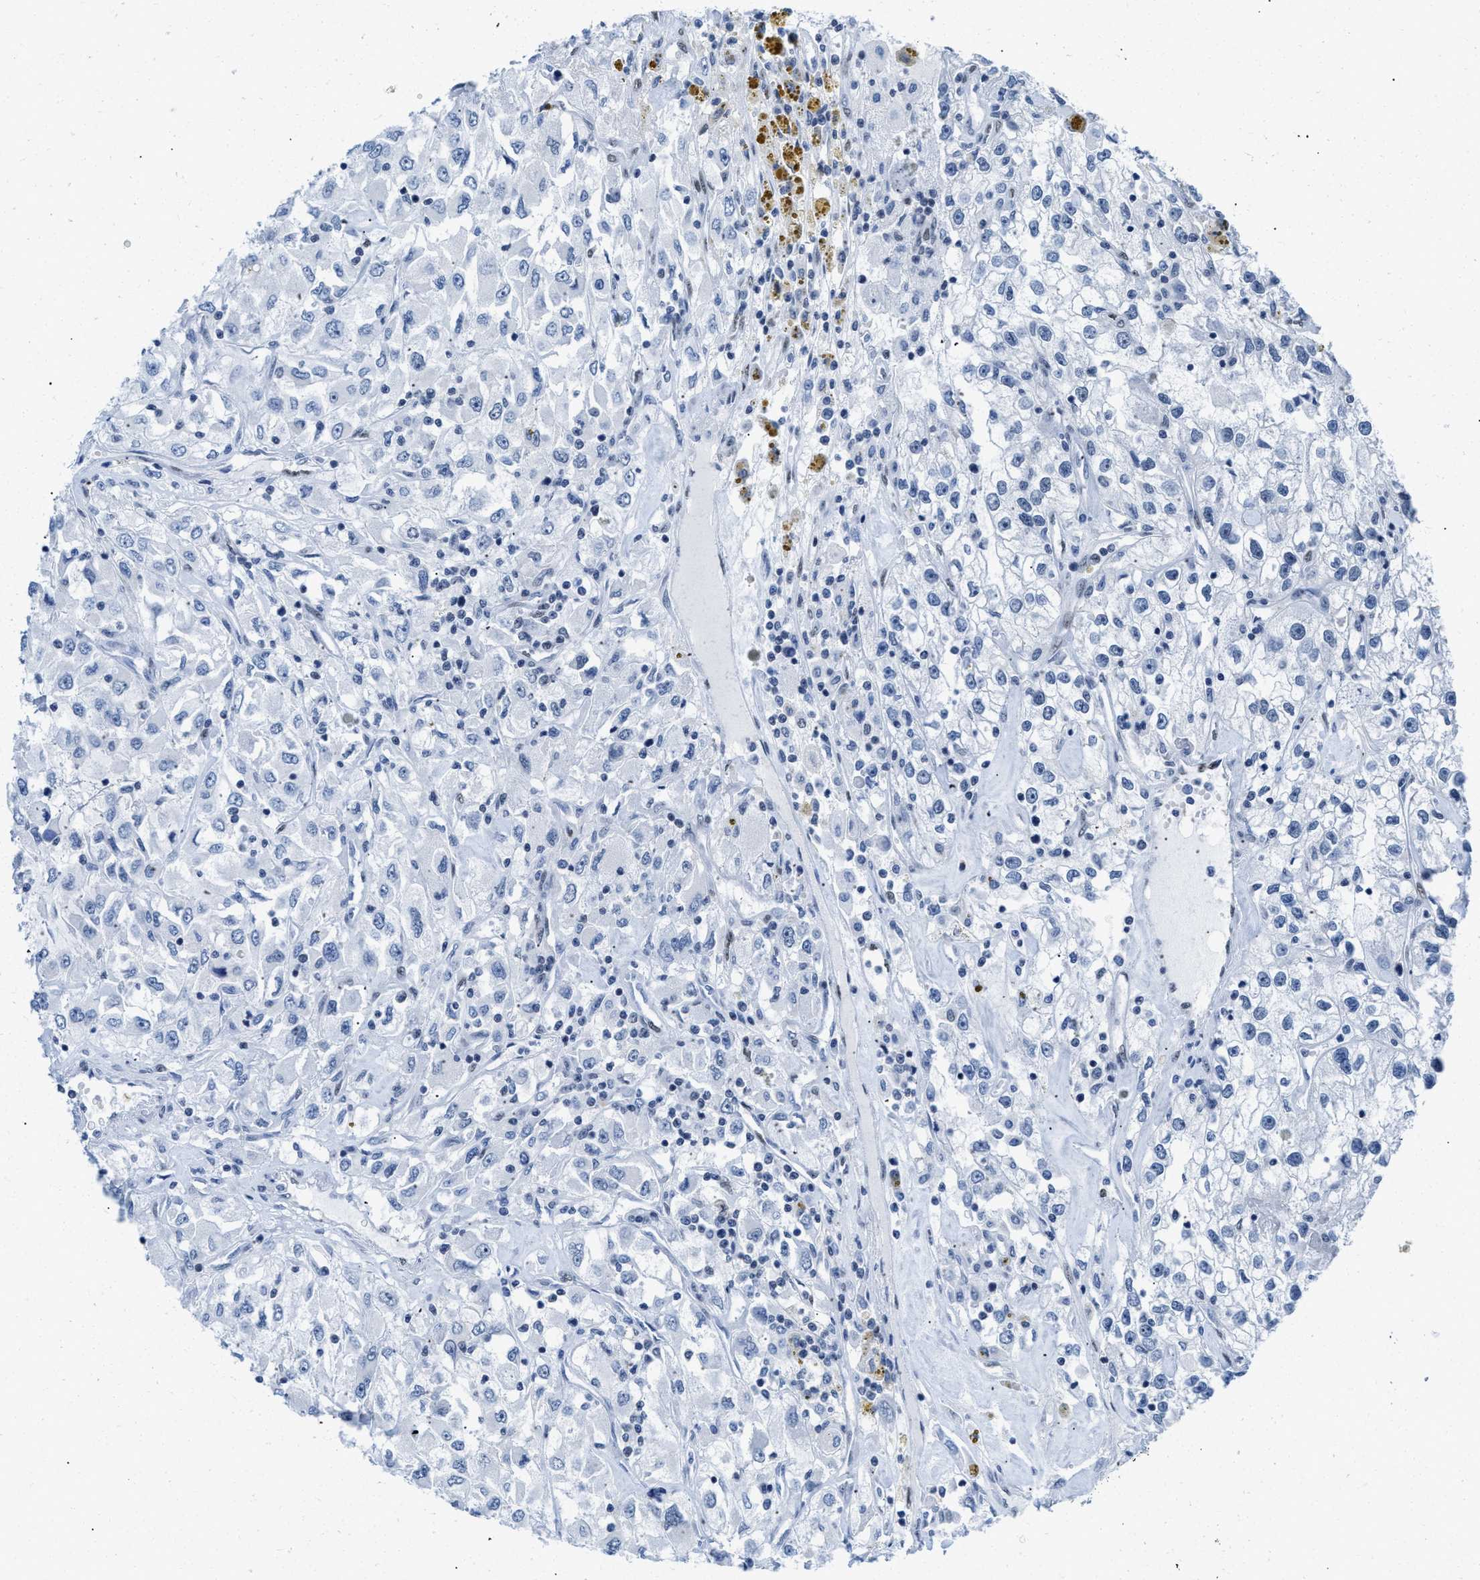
{"staining": {"intensity": "negative", "quantity": "none", "location": "none"}, "tissue": "renal cancer", "cell_type": "Tumor cells", "image_type": "cancer", "snomed": [{"axis": "morphology", "description": "Adenocarcinoma, NOS"}, {"axis": "topography", "description": "Kidney"}], "caption": "Photomicrograph shows no protein expression in tumor cells of adenocarcinoma (renal) tissue.", "gene": "CTBP1", "patient": {"sex": "female", "age": 52}}